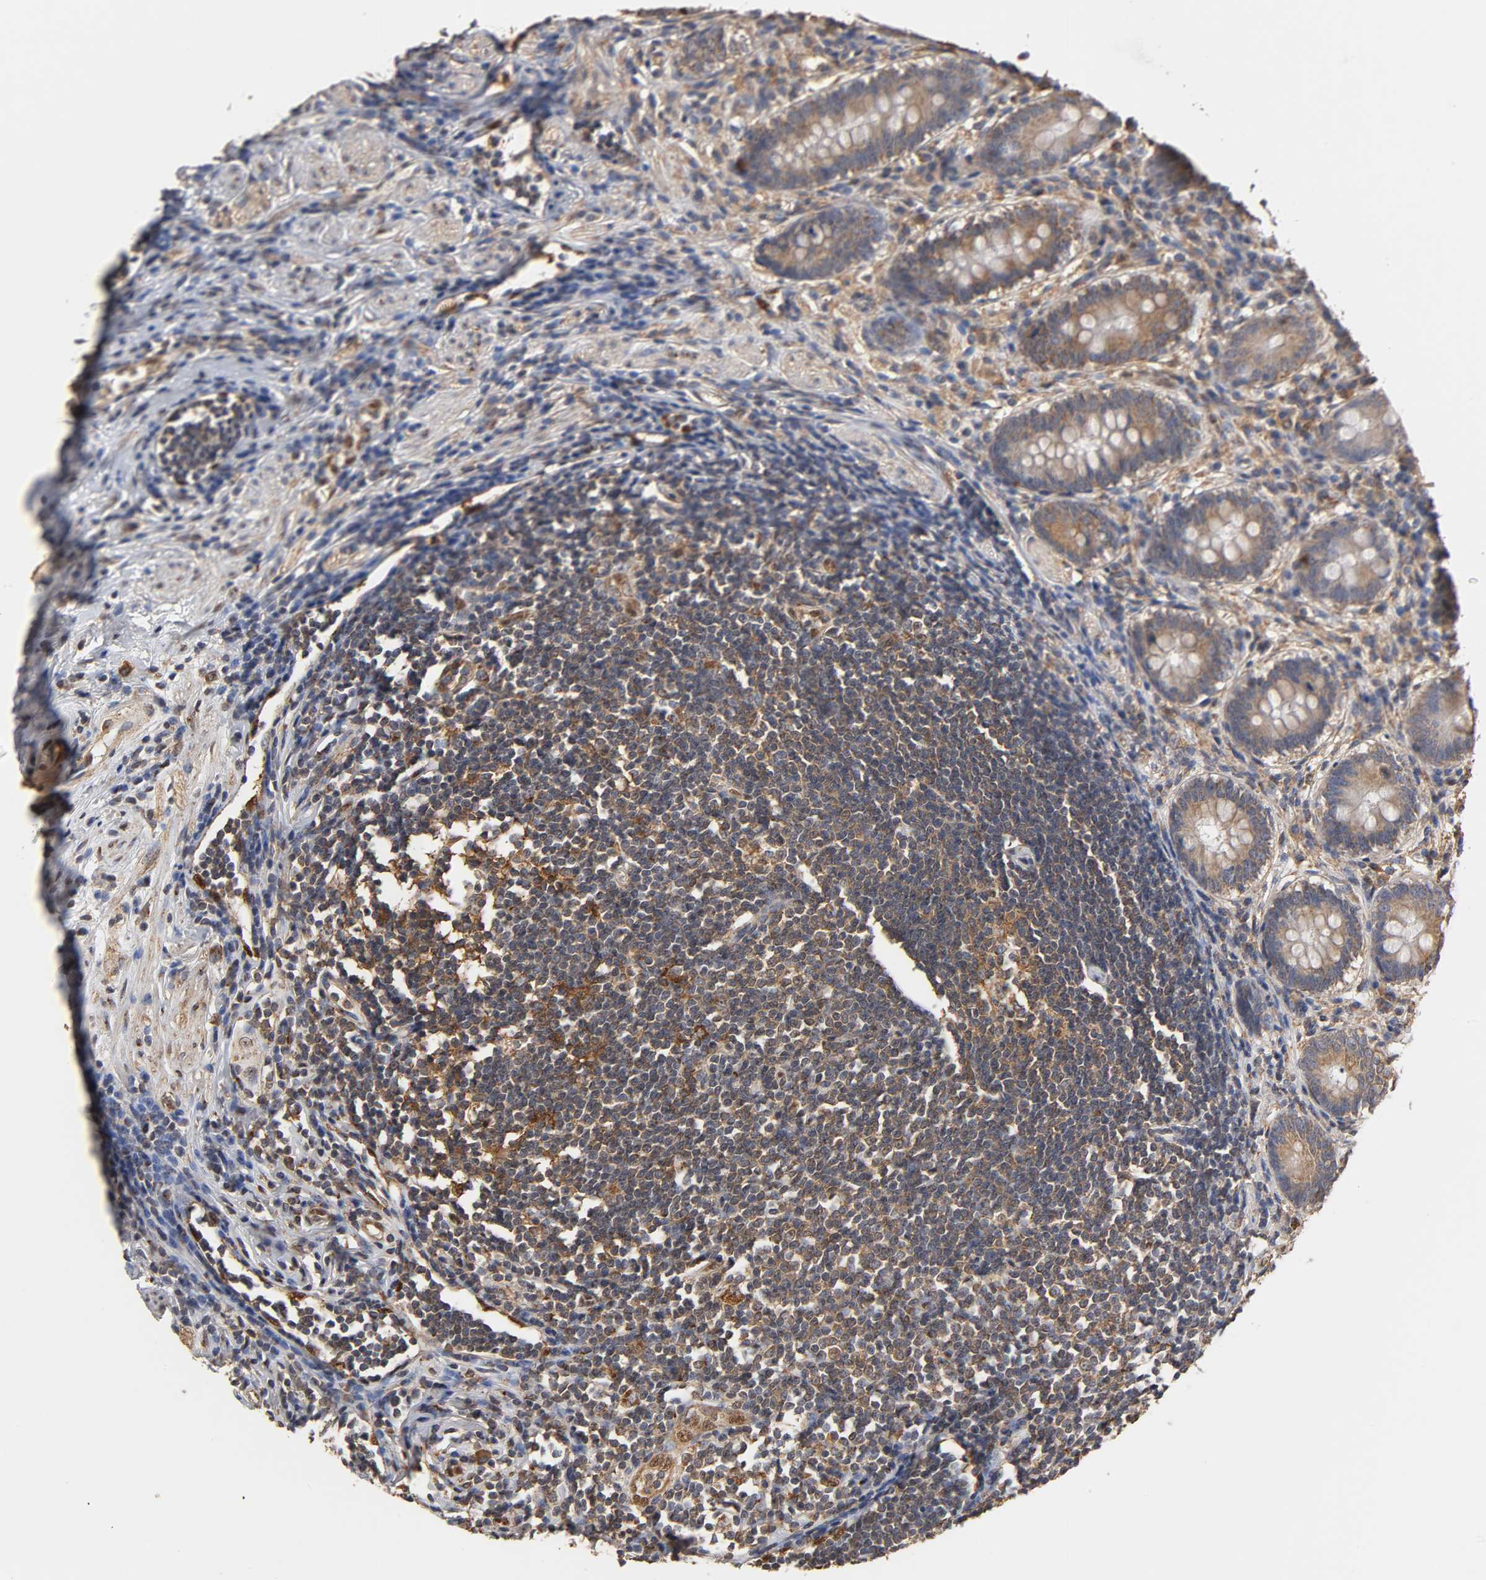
{"staining": {"intensity": "moderate", "quantity": "25%-75%", "location": "cytoplasmic/membranous"}, "tissue": "appendix", "cell_type": "Glandular cells", "image_type": "normal", "snomed": [{"axis": "morphology", "description": "Normal tissue, NOS"}, {"axis": "topography", "description": "Appendix"}], "caption": "Glandular cells exhibit medium levels of moderate cytoplasmic/membranous expression in about 25%-75% of cells in unremarkable human appendix. The staining was performed using DAB to visualize the protein expression in brown, while the nuclei were stained in blue with hematoxylin (Magnification: 20x).", "gene": "PKN1", "patient": {"sex": "female", "age": 50}}